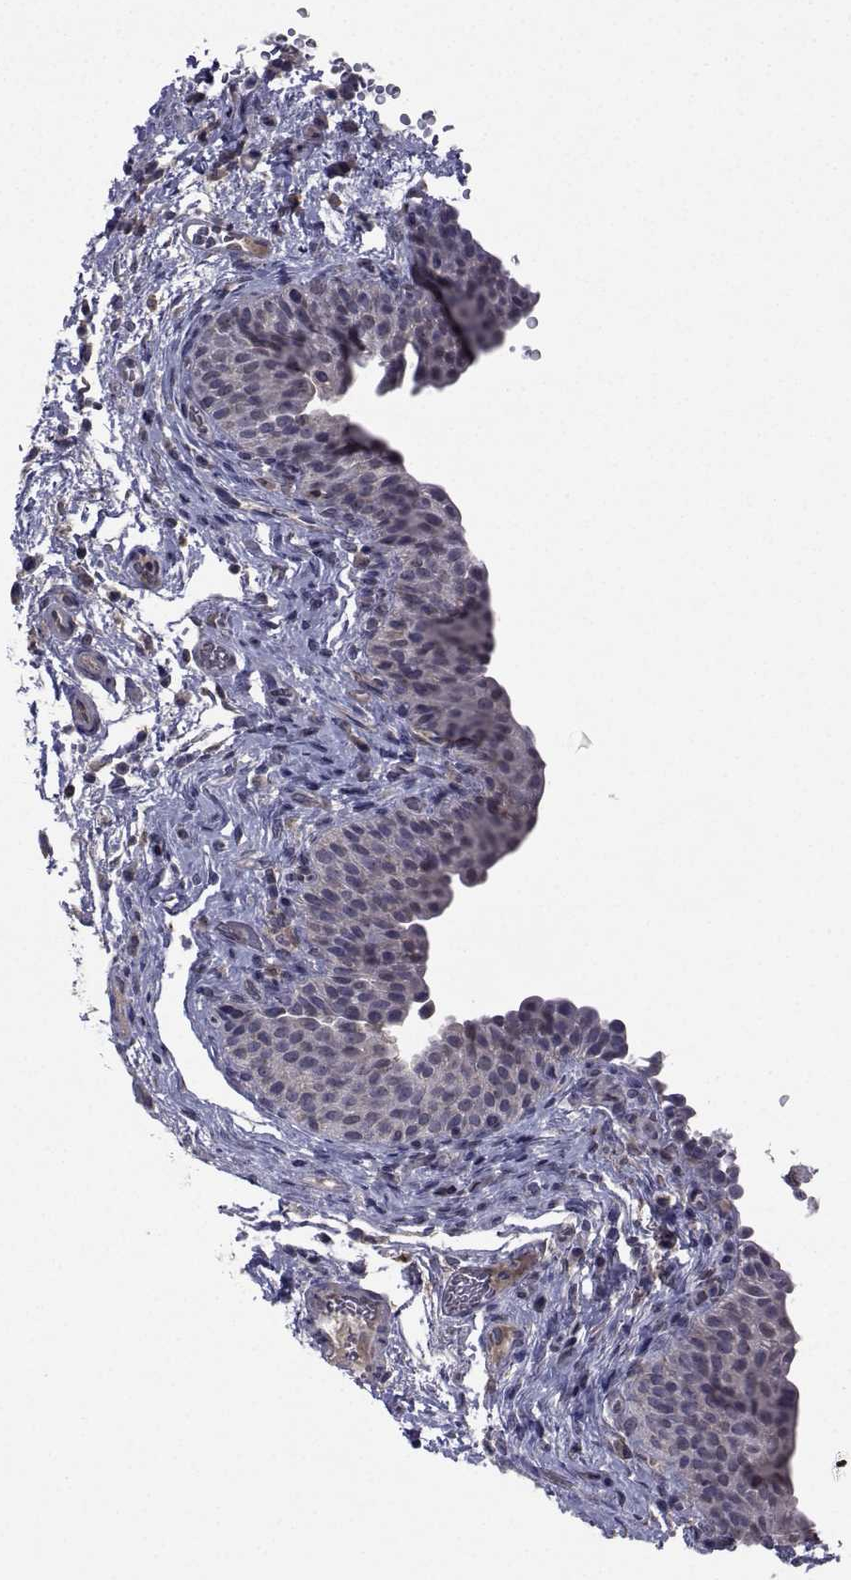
{"staining": {"intensity": "weak", "quantity": "25%-75%", "location": "cytoplasmic/membranous"}, "tissue": "urinary bladder", "cell_type": "Urothelial cells", "image_type": "normal", "snomed": [{"axis": "morphology", "description": "Normal tissue, NOS"}, {"axis": "topography", "description": "Urinary bladder"}], "caption": "About 25%-75% of urothelial cells in benign urinary bladder show weak cytoplasmic/membranous protein expression as visualized by brown immunohistochemical staining.", "gene": "CYP2S1", "patient": {"sex": "male", "age": 66}}